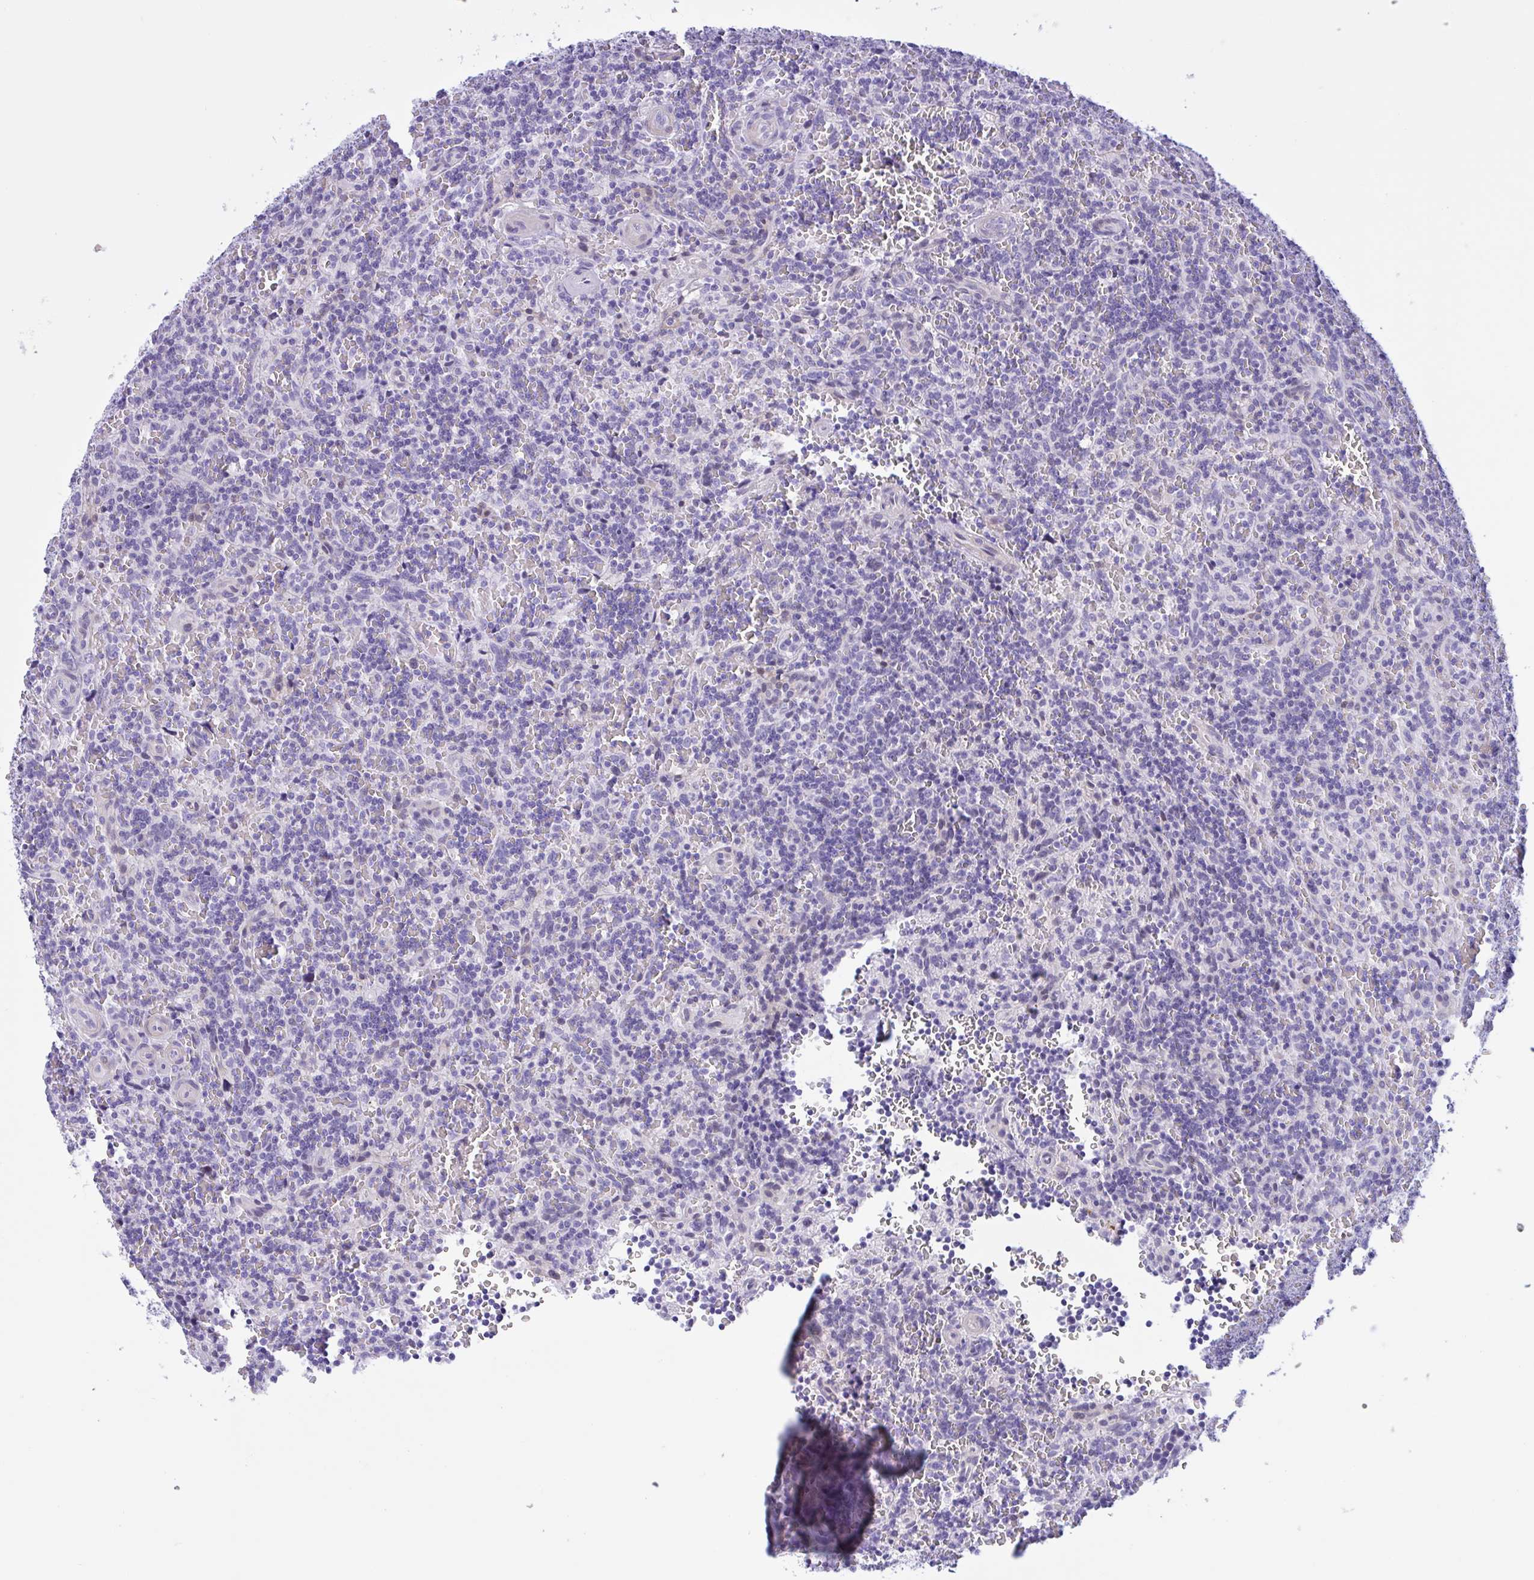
{"staining": {"intensity": "negative", "quantity": "none", "location": "none"}, "tissue": "lymphoma", "cell_type": "Tumor cells", "image_type": "cancer", "snomed": [{"axis": "morphology", "description": "Malignant lymphoma, non-Hodgkin's type, Low grade"}, {"axis": "topography", "description": "Spleen"}], "caption": "A photomicrograph of human lymphoma is negative for staining in tumor cells.", "gene": "AHCYL2", "patient": {"sex": "male", "age": 73}}